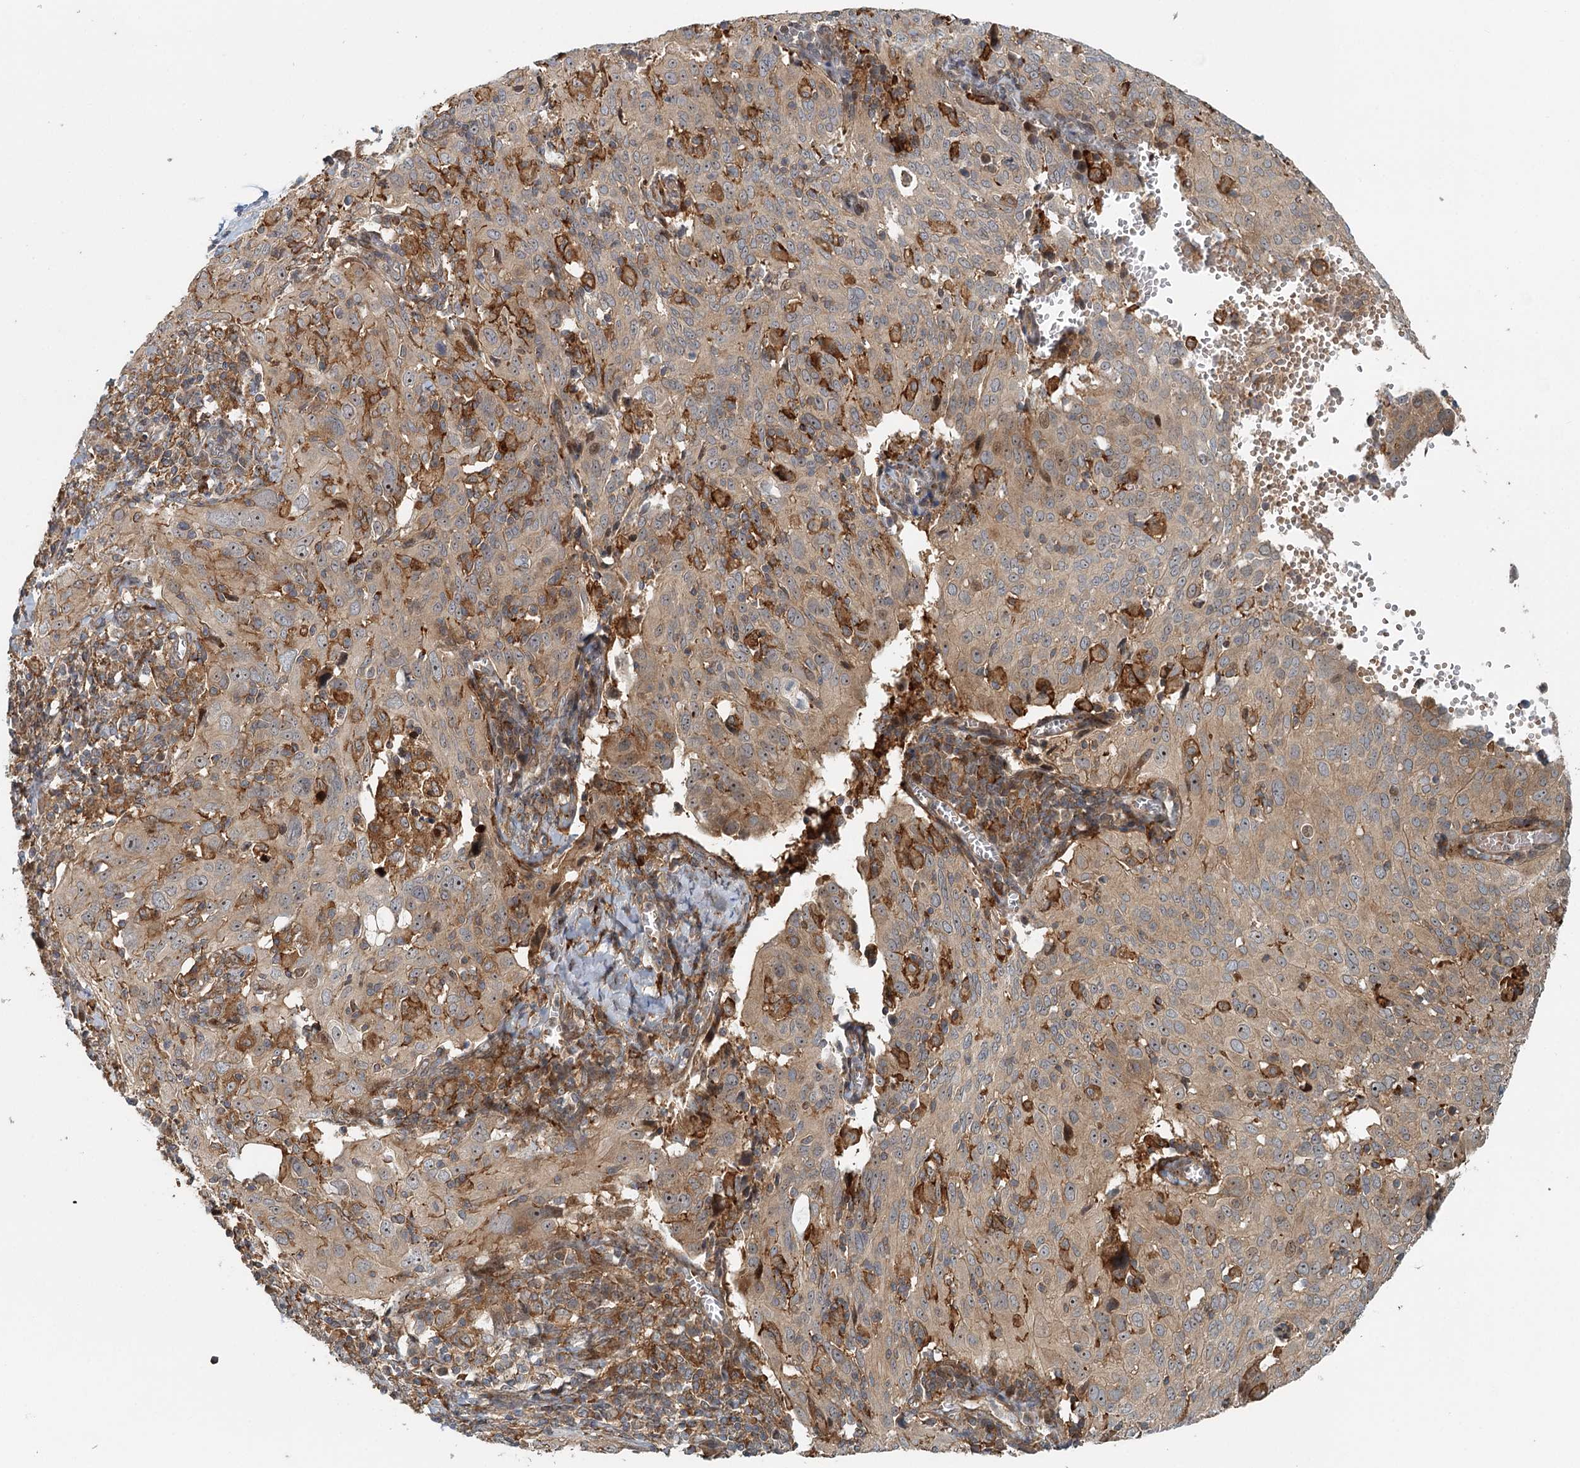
{"staining": {"intensity": "weak", "quantity": ">75%", "location": "cytoplasmic/membranous"}, "tissue": "cervical cancer", "cell_type": "Tumor cells", "image_type": "cancer", "snomed": [{"axis": "morphology", "description": "Squamous cell carcinoma, NOS"}, {"axis": "topography", "description": "Cervix"}], "caption": "Immunohistochemical staining of cervical cancer exhibits low levels of weak cytoplasmic/membranous staining in approximately >75% of tumor cells. The protein of interest is stained brown, and the nuclei are stained in blue (DAB (3,3'-diaminobenzidine) IHC with brightfield microscopy, high magnification).", "gene": "RNF111", "patient": {"sex": "female", "age": 31}}